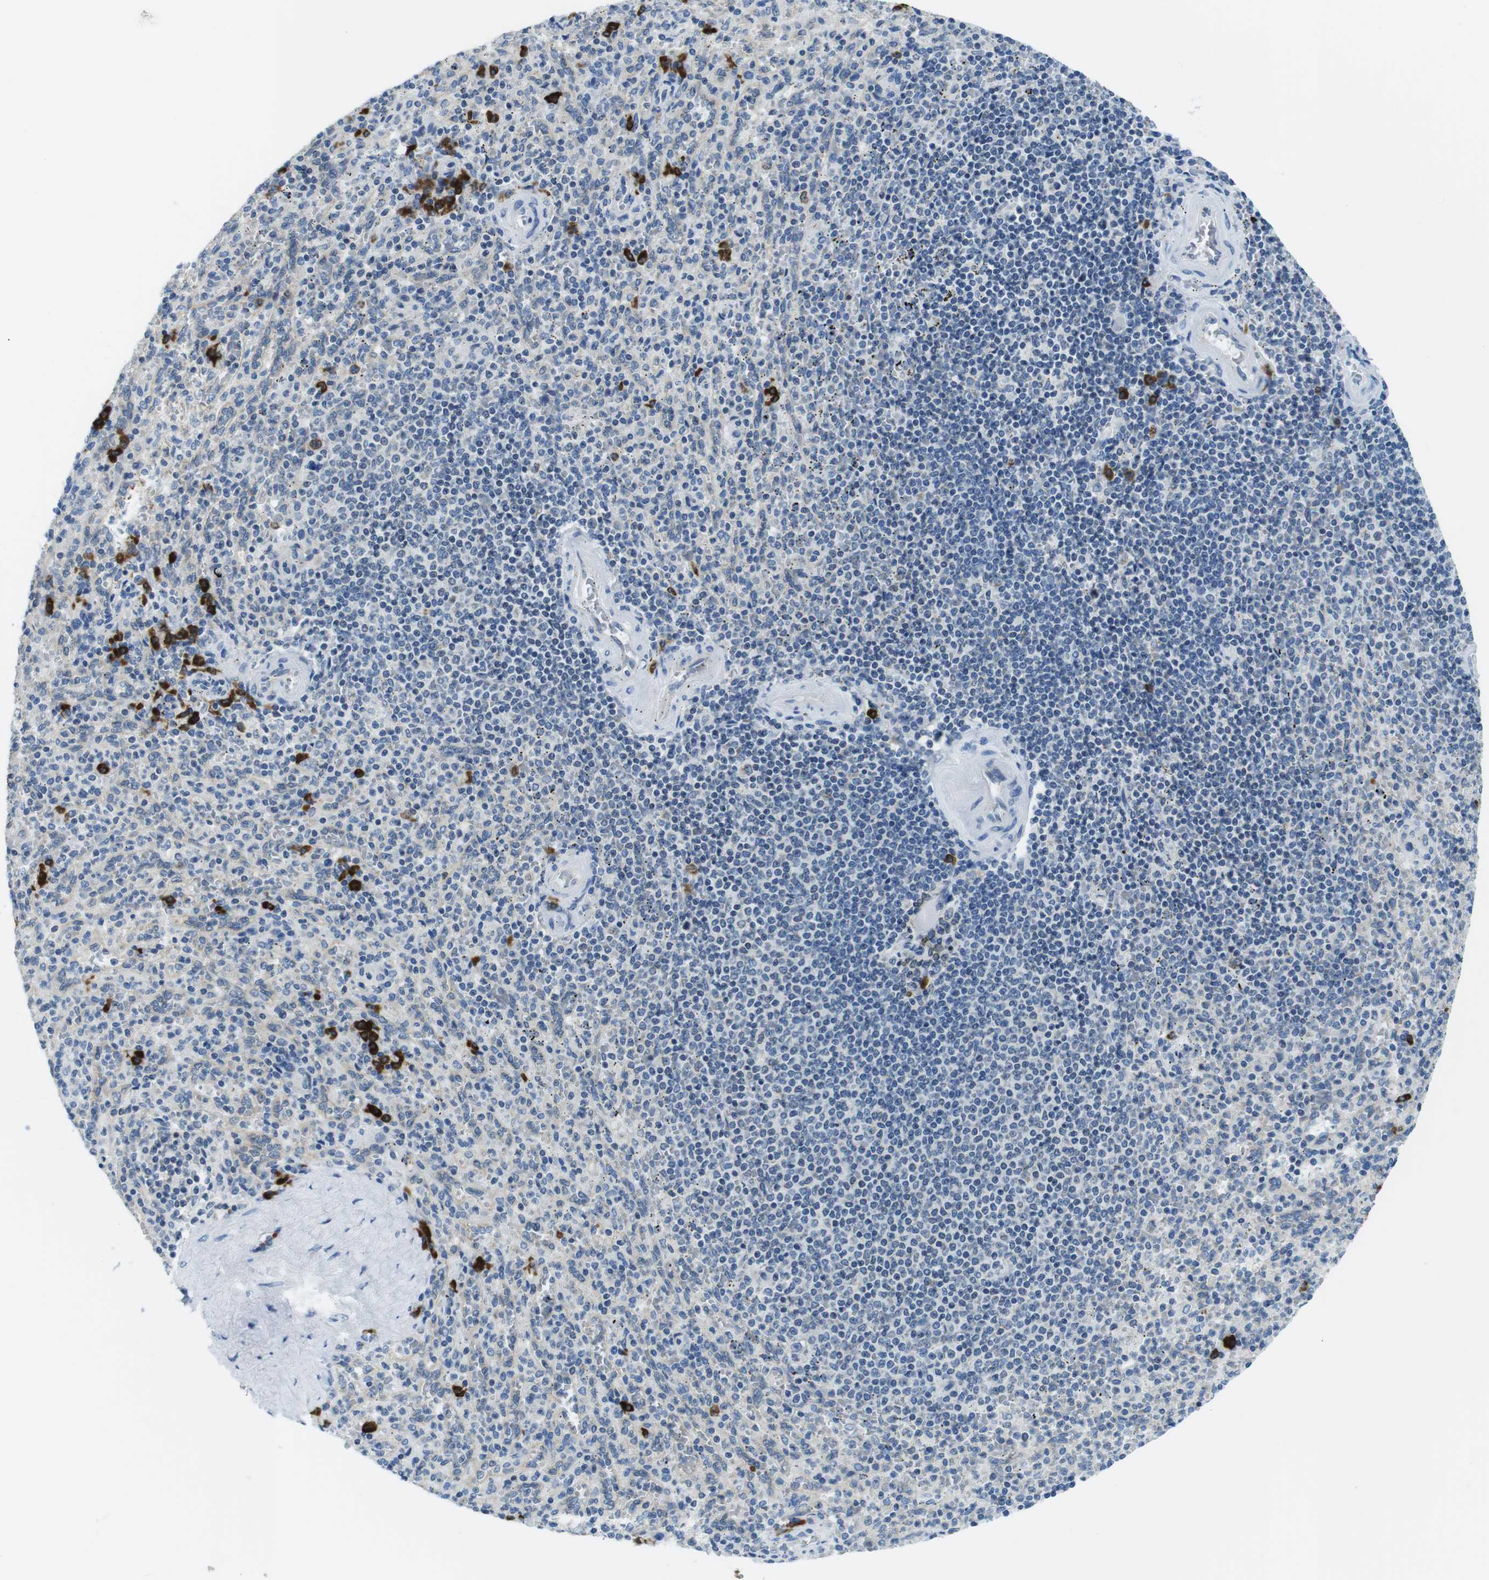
{"staining": {"intensity": "weak", "quantity": "25%-75%", "location": "cytoplasmic/membranous"}, "tissue": "spleen", "cell_type": "Cells in red pulp", "image_type": "normal", "snomed": [{"axis": "morphology", "description": "Normal tissue, NOS"}, {"axis": "topography", "description": "Spleen"}], "caption": "Spleen stained for a protein (brown) demonstrates weak cytoplasmic/membranous positive positivity in about 25%-75% of cells in red pulp.", "gene": "CLPTM1L", "patient": {"sex": "male", "age": 36}}